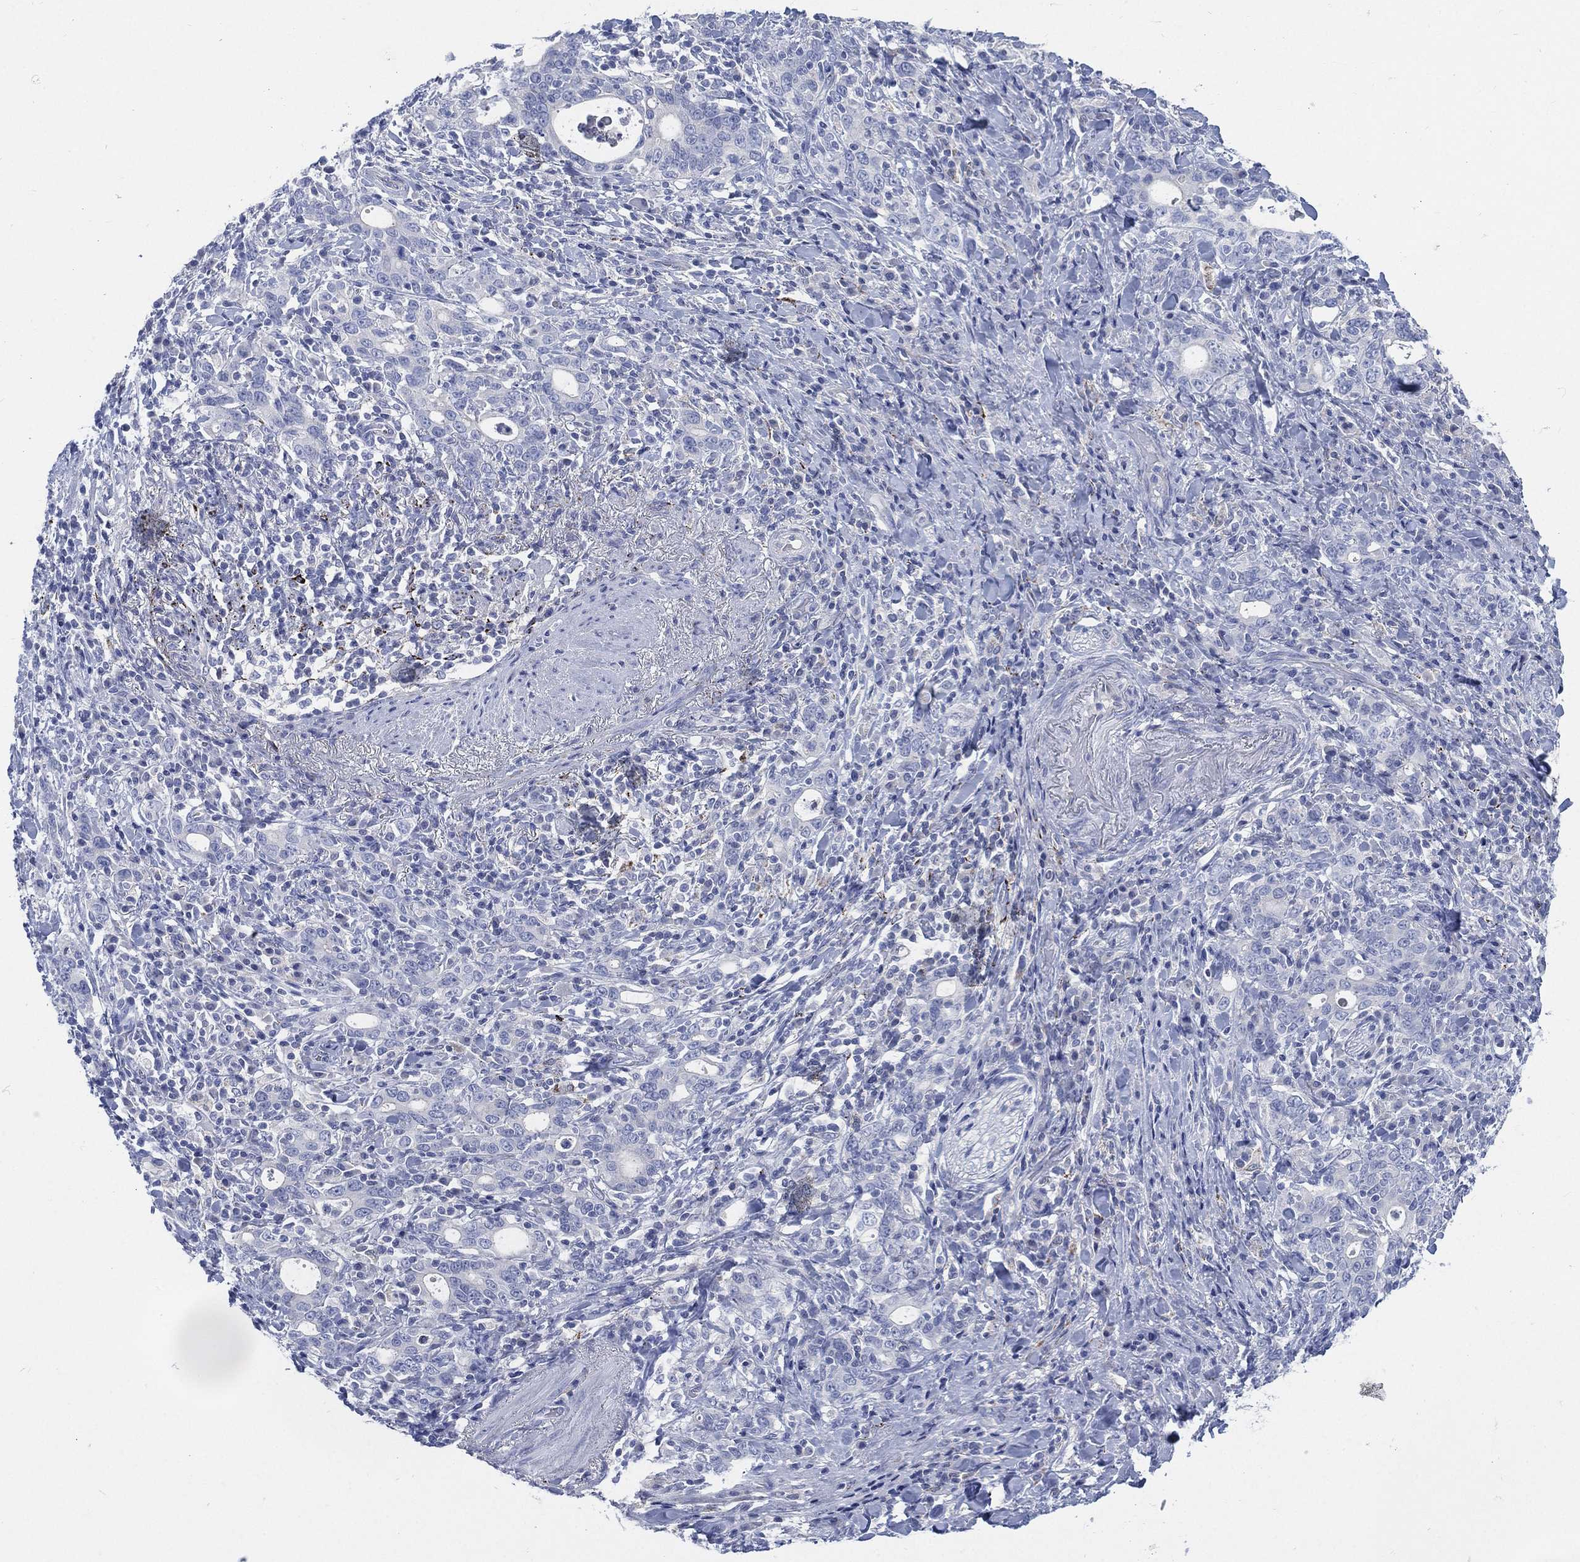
{"staining": {"intensity": "negative", "quantity": "none", "location": "none"}, "tissue": "stomach cancer", "cell_type": "Tumor cells", "image_type": "cancer", "snomed": [{"axis": "morphology", "description": "Adenocarcinoma, NOS"}, {"axis": "topography", "description": "Stomach"}], "caption": "High magnification brightfield microscopy of stomach adenocarcinoma stained with DAB (brown) and counterstained with hematoxylin (blue): tumor cells show no significant positivity. Nuclei are stained in blue.", "gene": "C5orf46", "patient": {"sex": "male", "age": 79}}